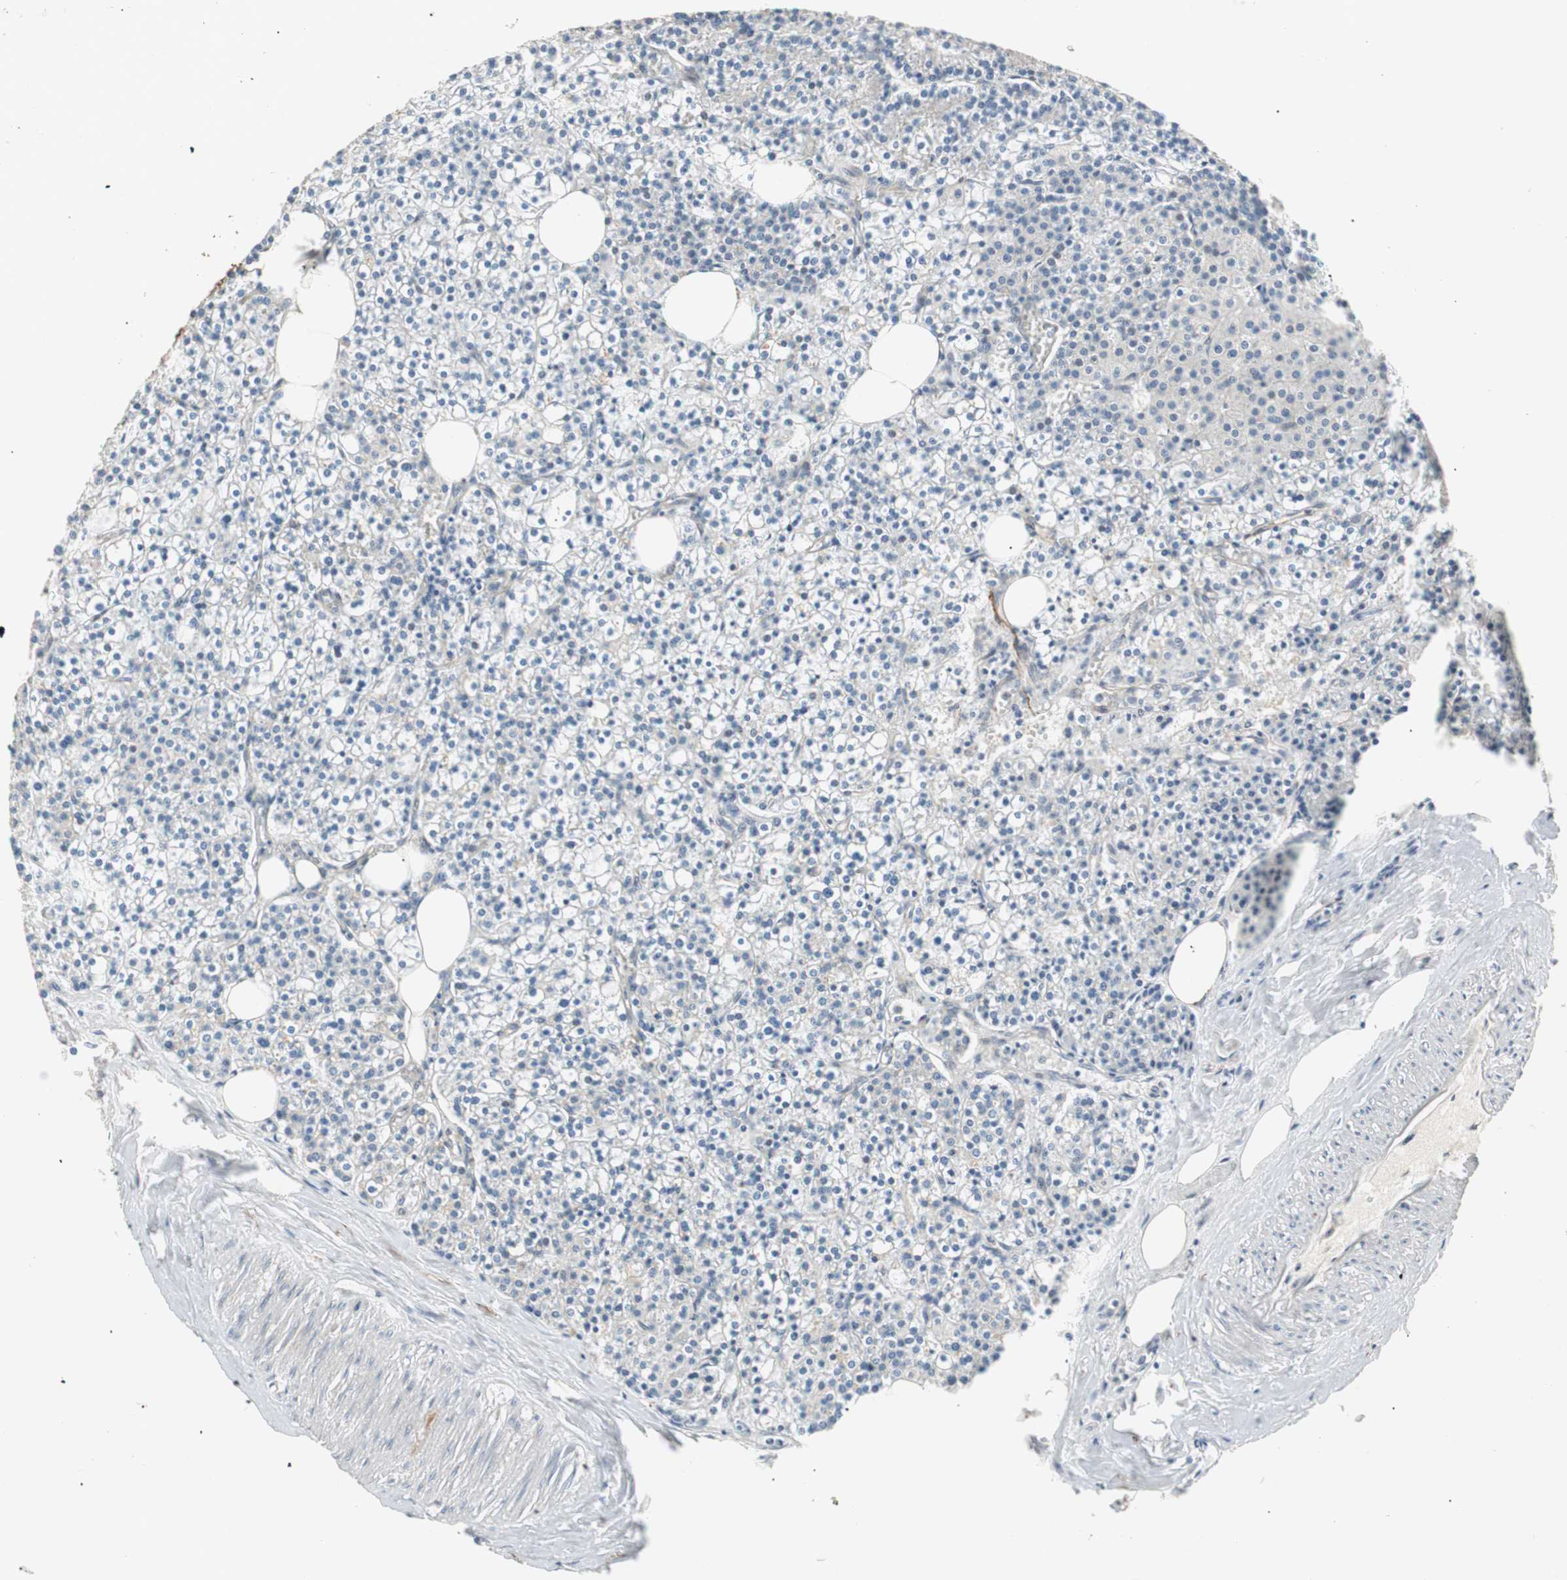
{"staining": {"intensity": "weak", "quantity": "25%-75%", "location": "cytoplasmic/membranous"}, "tissue": "parathyroid gland", "cell_type": "Glandular cells", "image_type": "normal", "snomed": [{"axis": "morphology", "description": "Normal tissue, NOS"}, {"axis": "topography", "description": "Parathyroid gland"}], "caption": "Protein expression by IHC reveals weak cytoplasmic/membranous expression in approximately 25%-75% of glandular cells in benign parathyroid gland. Using DAB (3,3'-diaminobenzidine) (brown) and hematoxylin (blue) stains, captured at high magnification using brightfield microscopy.", "gene": "SMG1", "patient": {"sex": "female", "age": 63}}